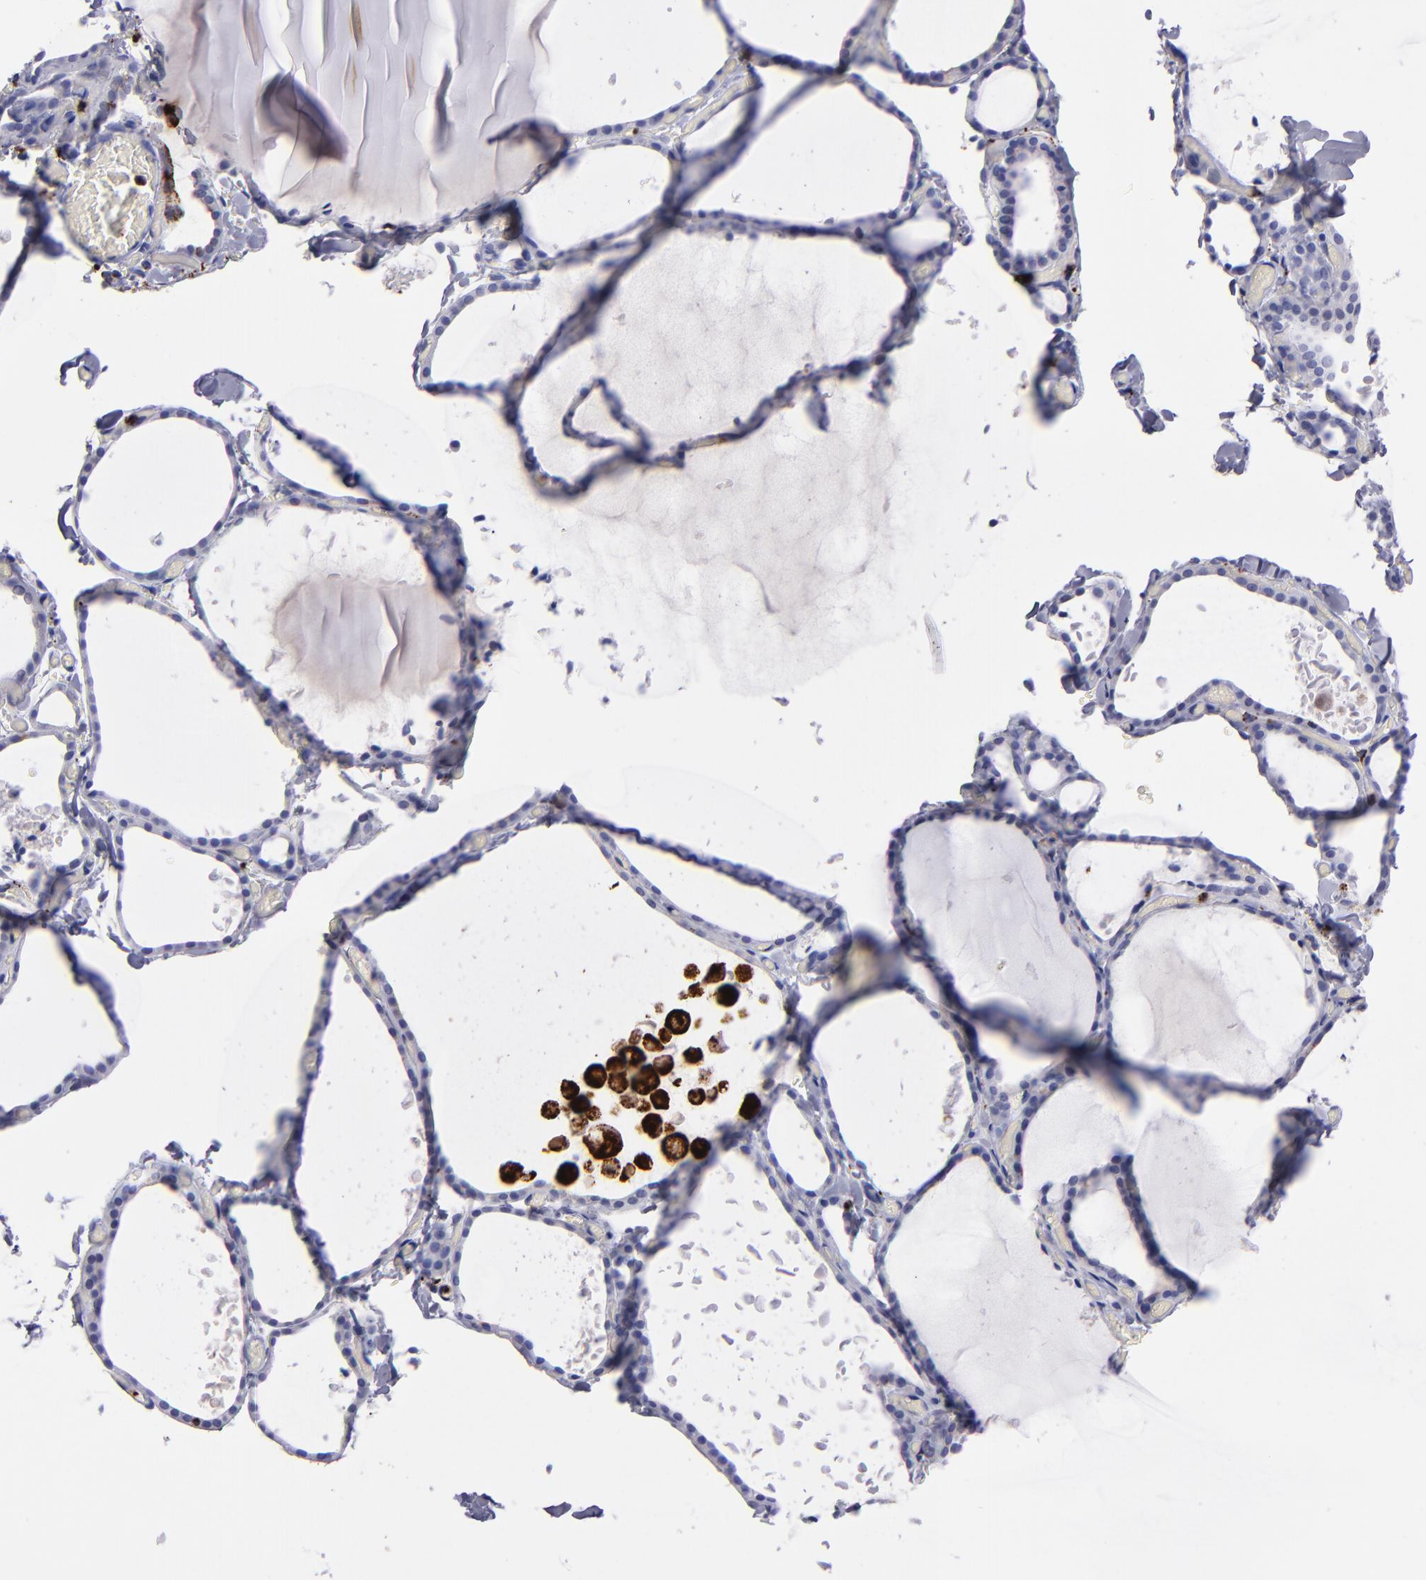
{"staining": {"intensity": "moderate", "quantity": "<25%", "location": "cytoplasmic/membranous"}, "tissue": "thyroid gland", "cell_type": "Glandular cells", "image_type": "normal", "snomed": [{"axis": "morphology", "description": "Normal tissue, NOS"}, {"axis": "topography", "description": "Thyroid gland"}], "caption": "Immunohistochemical staining of unremarkable human thyroid gland displays <25% levels of moderate cytoplasmic/membranous protein staining in about <25% of glandular cells. The staining was performed using DAB, with brown indicating positive protein expression. Nuclei are stained blue with hematoxylin.", "gene": "CTSS", "patient": {"sex": "female", "age": 22}}